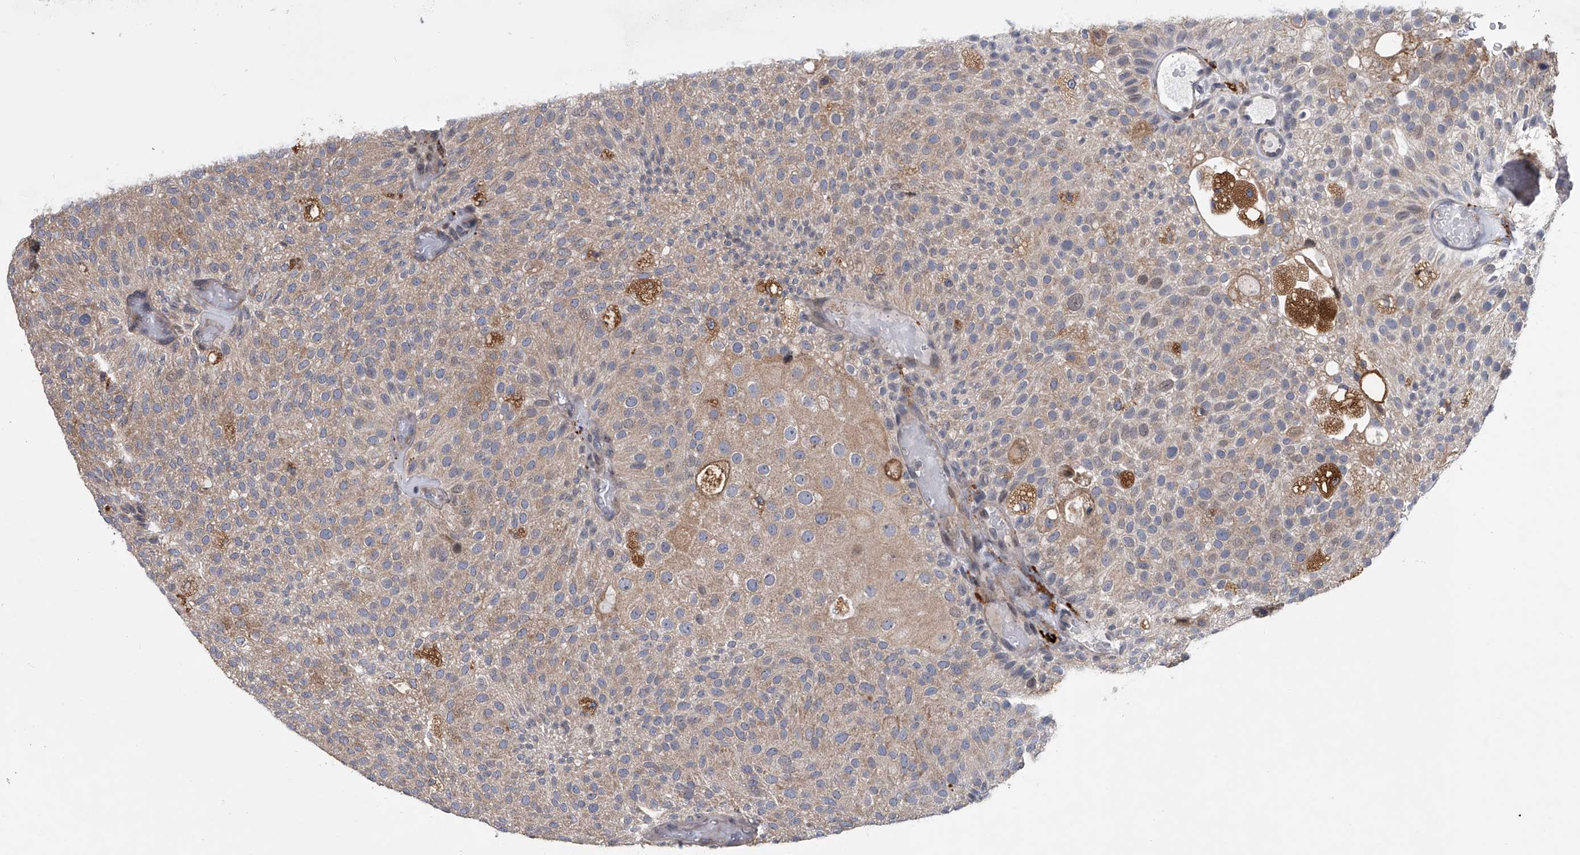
{"staining": {"intensity": "weak", "quantity": ">75%", "location": "cytoplasmic/membranous"}, "tissue": "urothelial cancer", "cell_type": "Tumor cells", "image_type": "cancer", "snomed": [{"axis": "morphology", "description": "Urothelial carcinoma, Low grade"}, {"axis": "topography", "description": "Urinary bladder"}], "caption": "Tumor cells display low levels of weak cytoplasmic/membranous positivity in about >75% of cells in low-grade urothelial carcinoma. (IHC, brightfield microscopy, high magnification).", "gene": "TRIM8", "patient": {"sex": "male", "age": 78}}